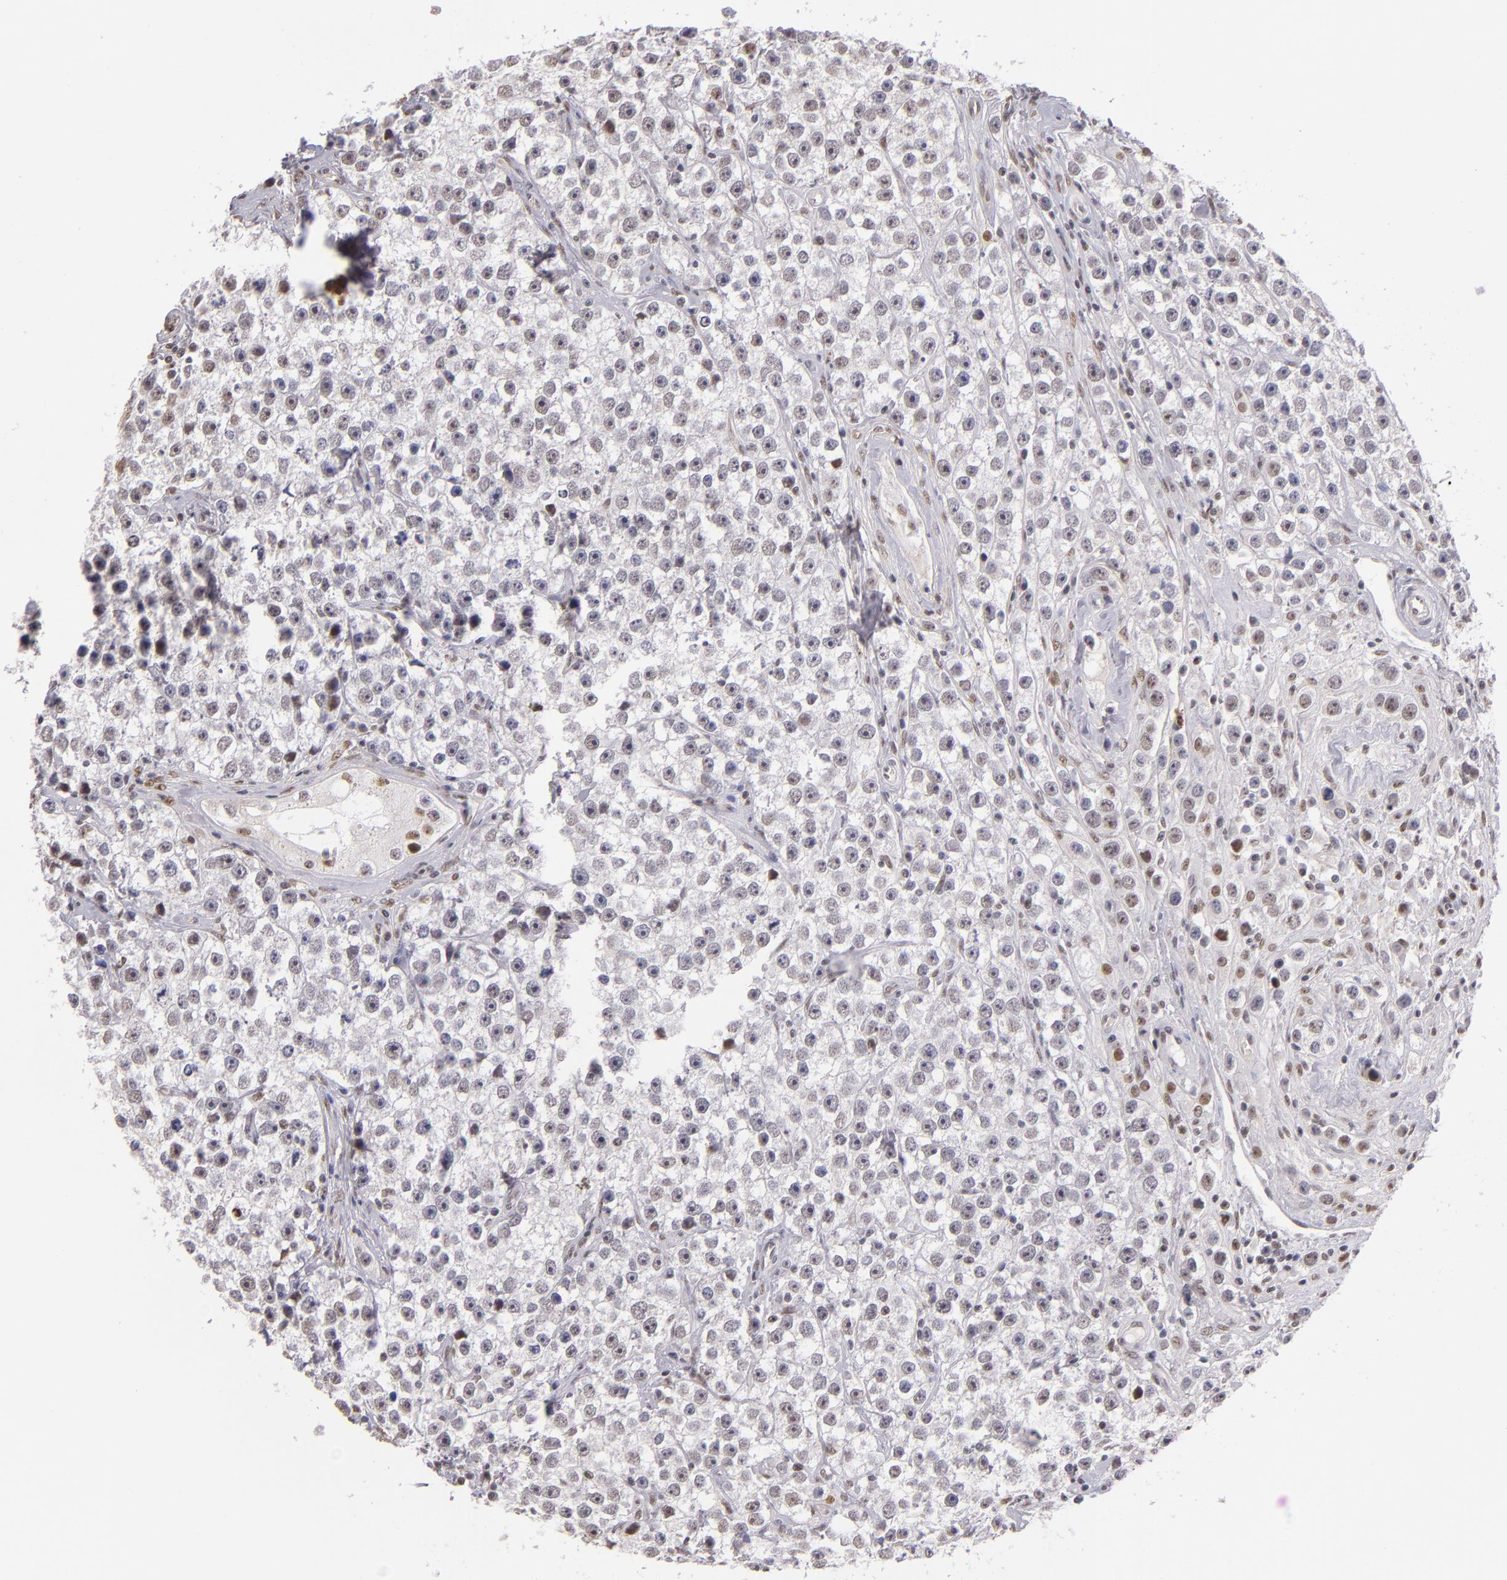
{"staining": {"intensity": "weak", "quantity": "<25%", "location": "nuclear"}, "tissue": "testis cancer", "cell_type": "Tumor cells", "image_type": "cancer", "snomed": [{"axis": "morphology", "description": "Seminoma, NOS"}, {"axis": "topography", "description": "Testis"}], "caption": "Seminoma (testis) was stained to show a protein in brown. There is no significant expression in tumor cells.", "gene": "NCOR2", "patient": {"sex": "male", "age": 32}}